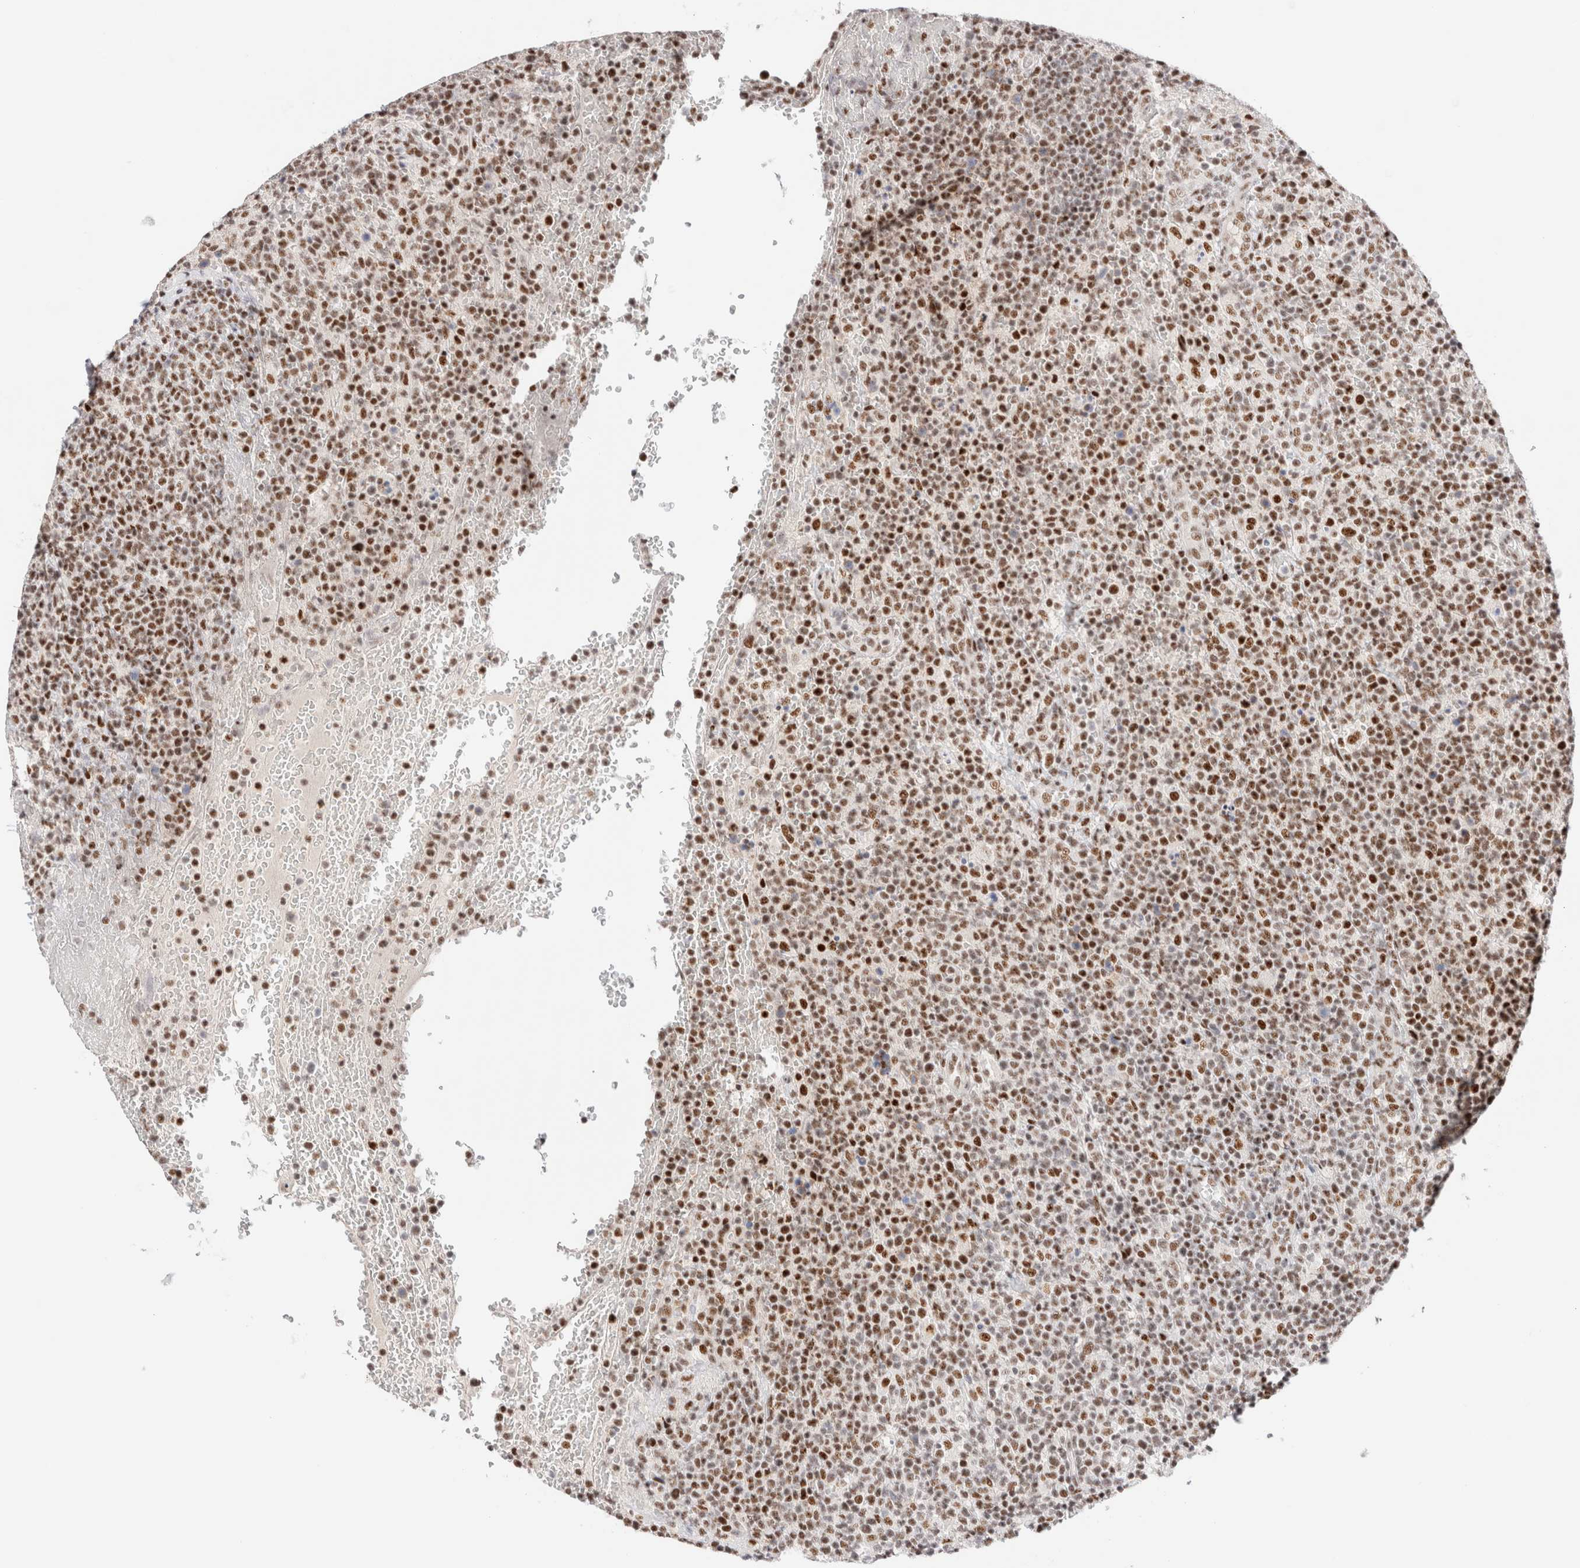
{"staining": {"intensity": "moderate", "quantity": ">75%", "location": "nuclear"}, "tissue": "lymphoma", "cell_type": "Tumor cells", "image_type": "cancer", "snomed": [{"axis": "morphology", "description": "Malignant lymphoma, non-Hodgkin's type, High grade"}, {"axis": "topography", "description": "Lymph node"}], "caption": "This is an image of immunohistochemistry (IHC) staining of high-grade malignant lymphoma, non-Hodgkin's type, which shows moderate staining in the nuclear of tumor cells.", "gene": "ZNF282", "patient": {"sex": "male", "age": 61}}